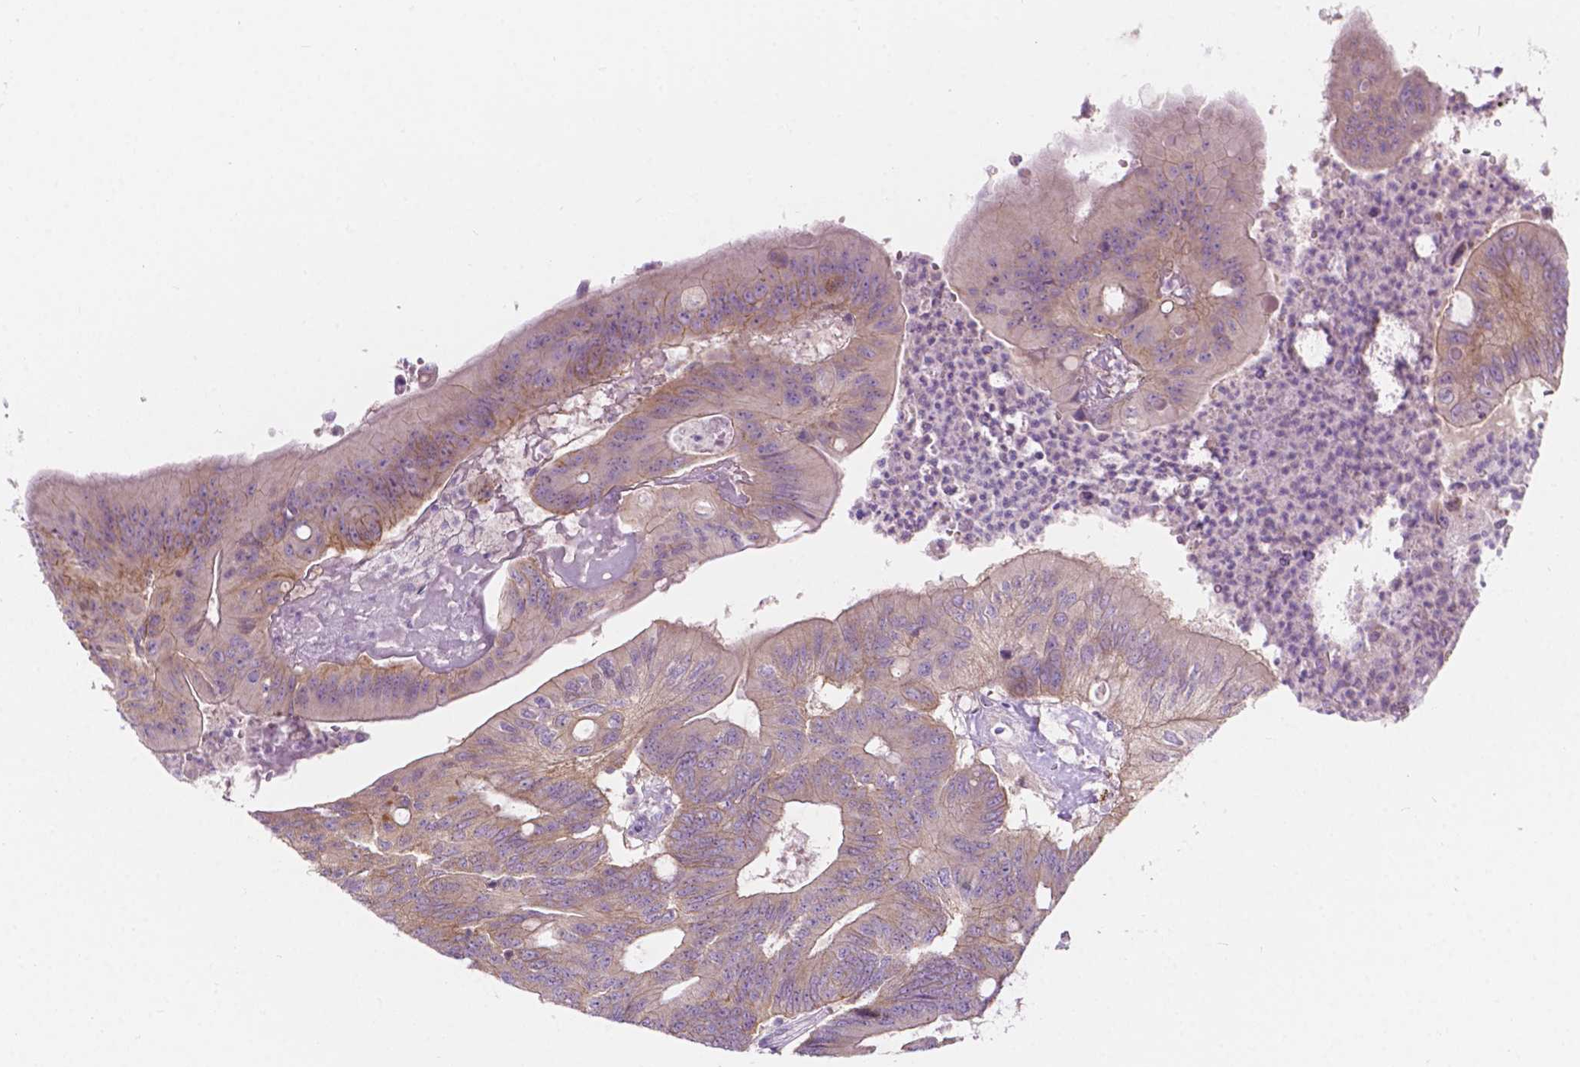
{"staining": {"intensity": "weak", "quantity": "25%-75%", "location": "cytoplasmic/membranous"}, "tissue": "colorectal cancer", "cell_type": "Tumor cells", "image_type": "cancer", "snomed": [{"axis": "morphology", "description": "Adenocarcinoma, NOS"}, {"axis": "topography", "description": "Colon"}], "caption": "This is an image of immunohistochemistry staining of colorectal adenocarcinoma, which shows weak expression in the cytoplasmic/membranous of tumor cells.", "gene": "NOS1AP", "patient": {"sex": "male", "age": 65}}